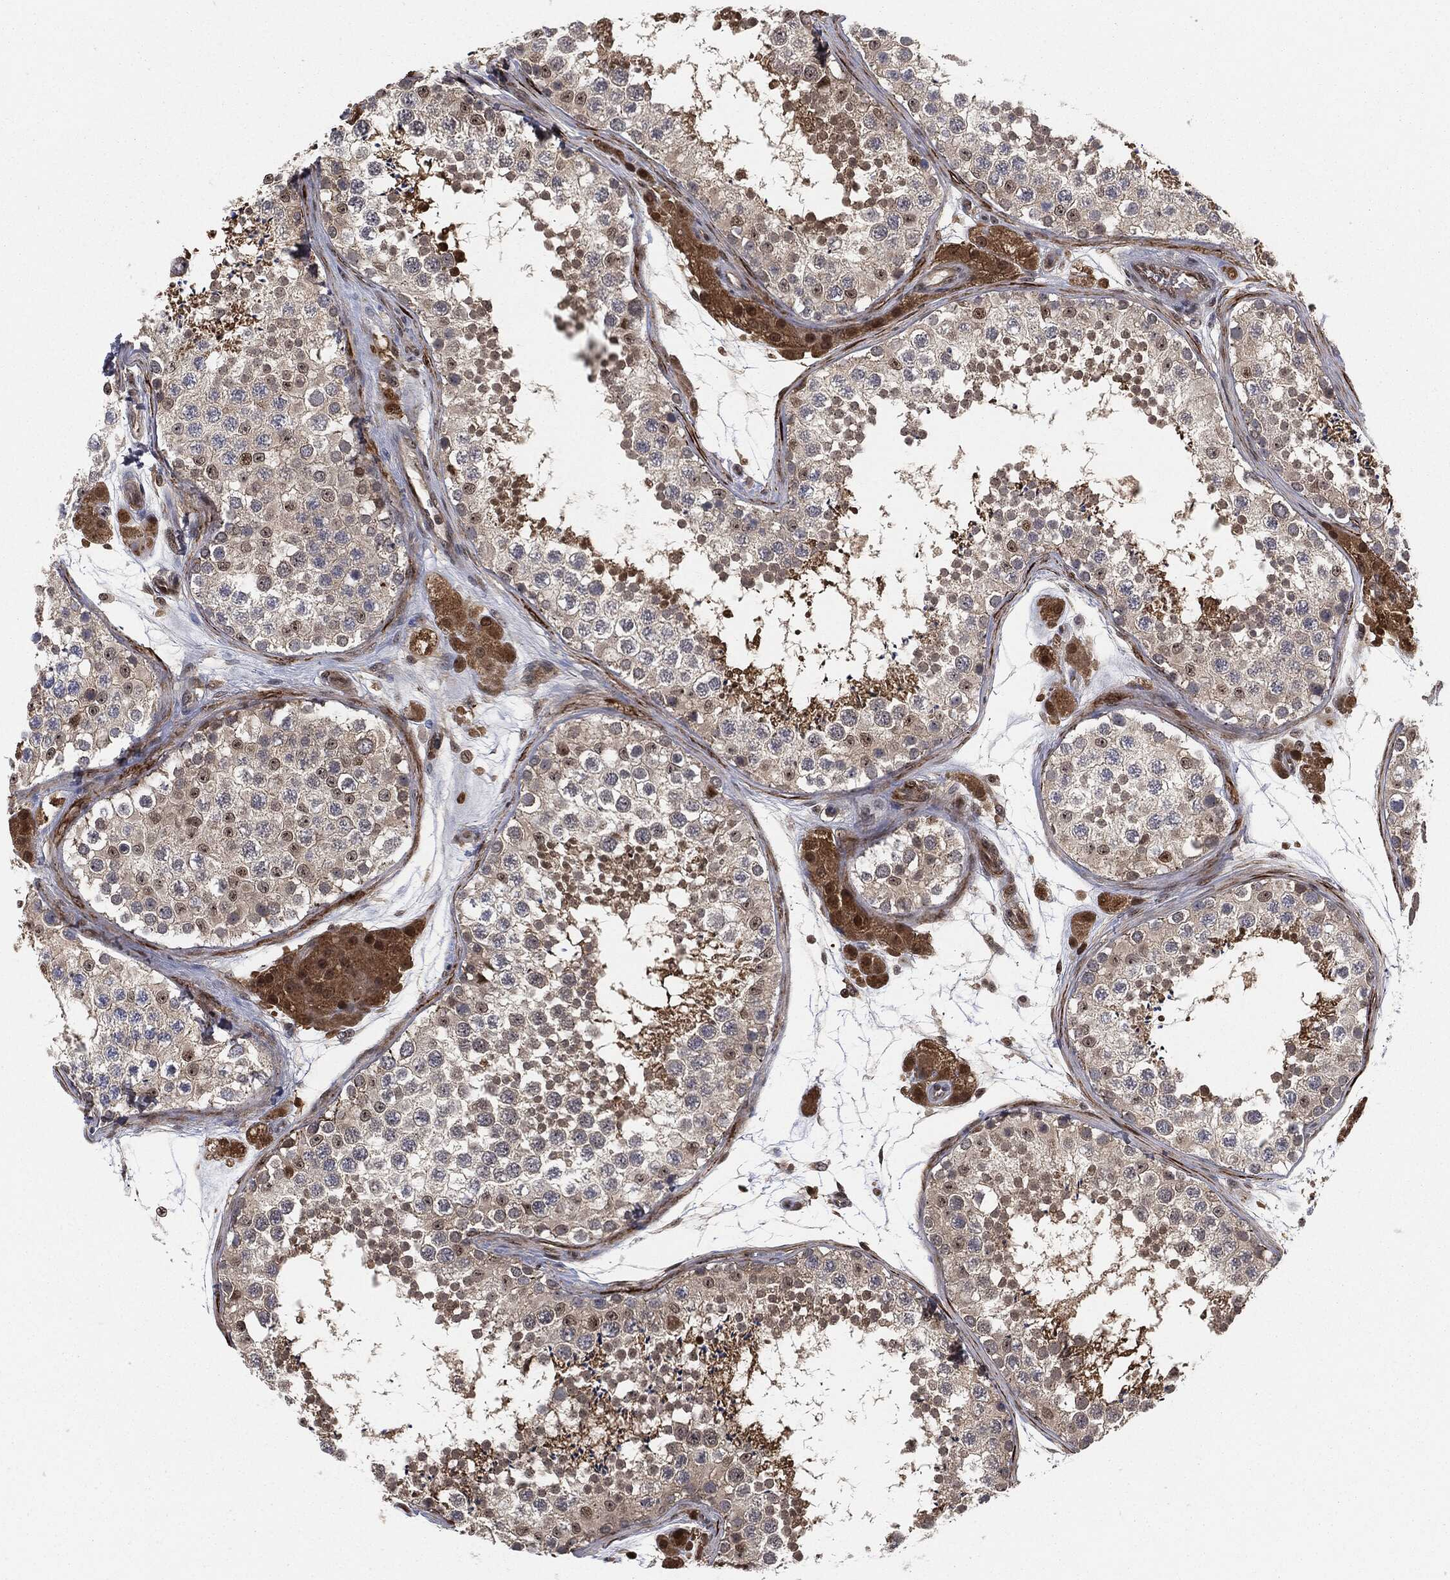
{"staining": {"intensity": "strong", "quantity": "25%-75%", "location": "cytoplasmic/membranous,nuclear"}, "tissue": "testis", "cell_type": "Cells in seminiferous ducts", "image_type": "normal", "snomed": [{"axis": "morphology", "description": "Normal tissue, NOS"}, {"axis": "topography", "description": "Testis"}], "caption": "Immunohistochemical staining of normal testis demonstrates high levels of strong cytoplasmic/membranous,nuclear expression in about 25%-75% of cells in seminiferous ducts. The staining is performed using DAB (3,3'-diaminobenzidine) brown chromogen to label protein expression. The nuclei are counter-stained blue using hematoxylin.", "gene": "CAPRIN2", "patient": {"sex": "male", "age": 41}}